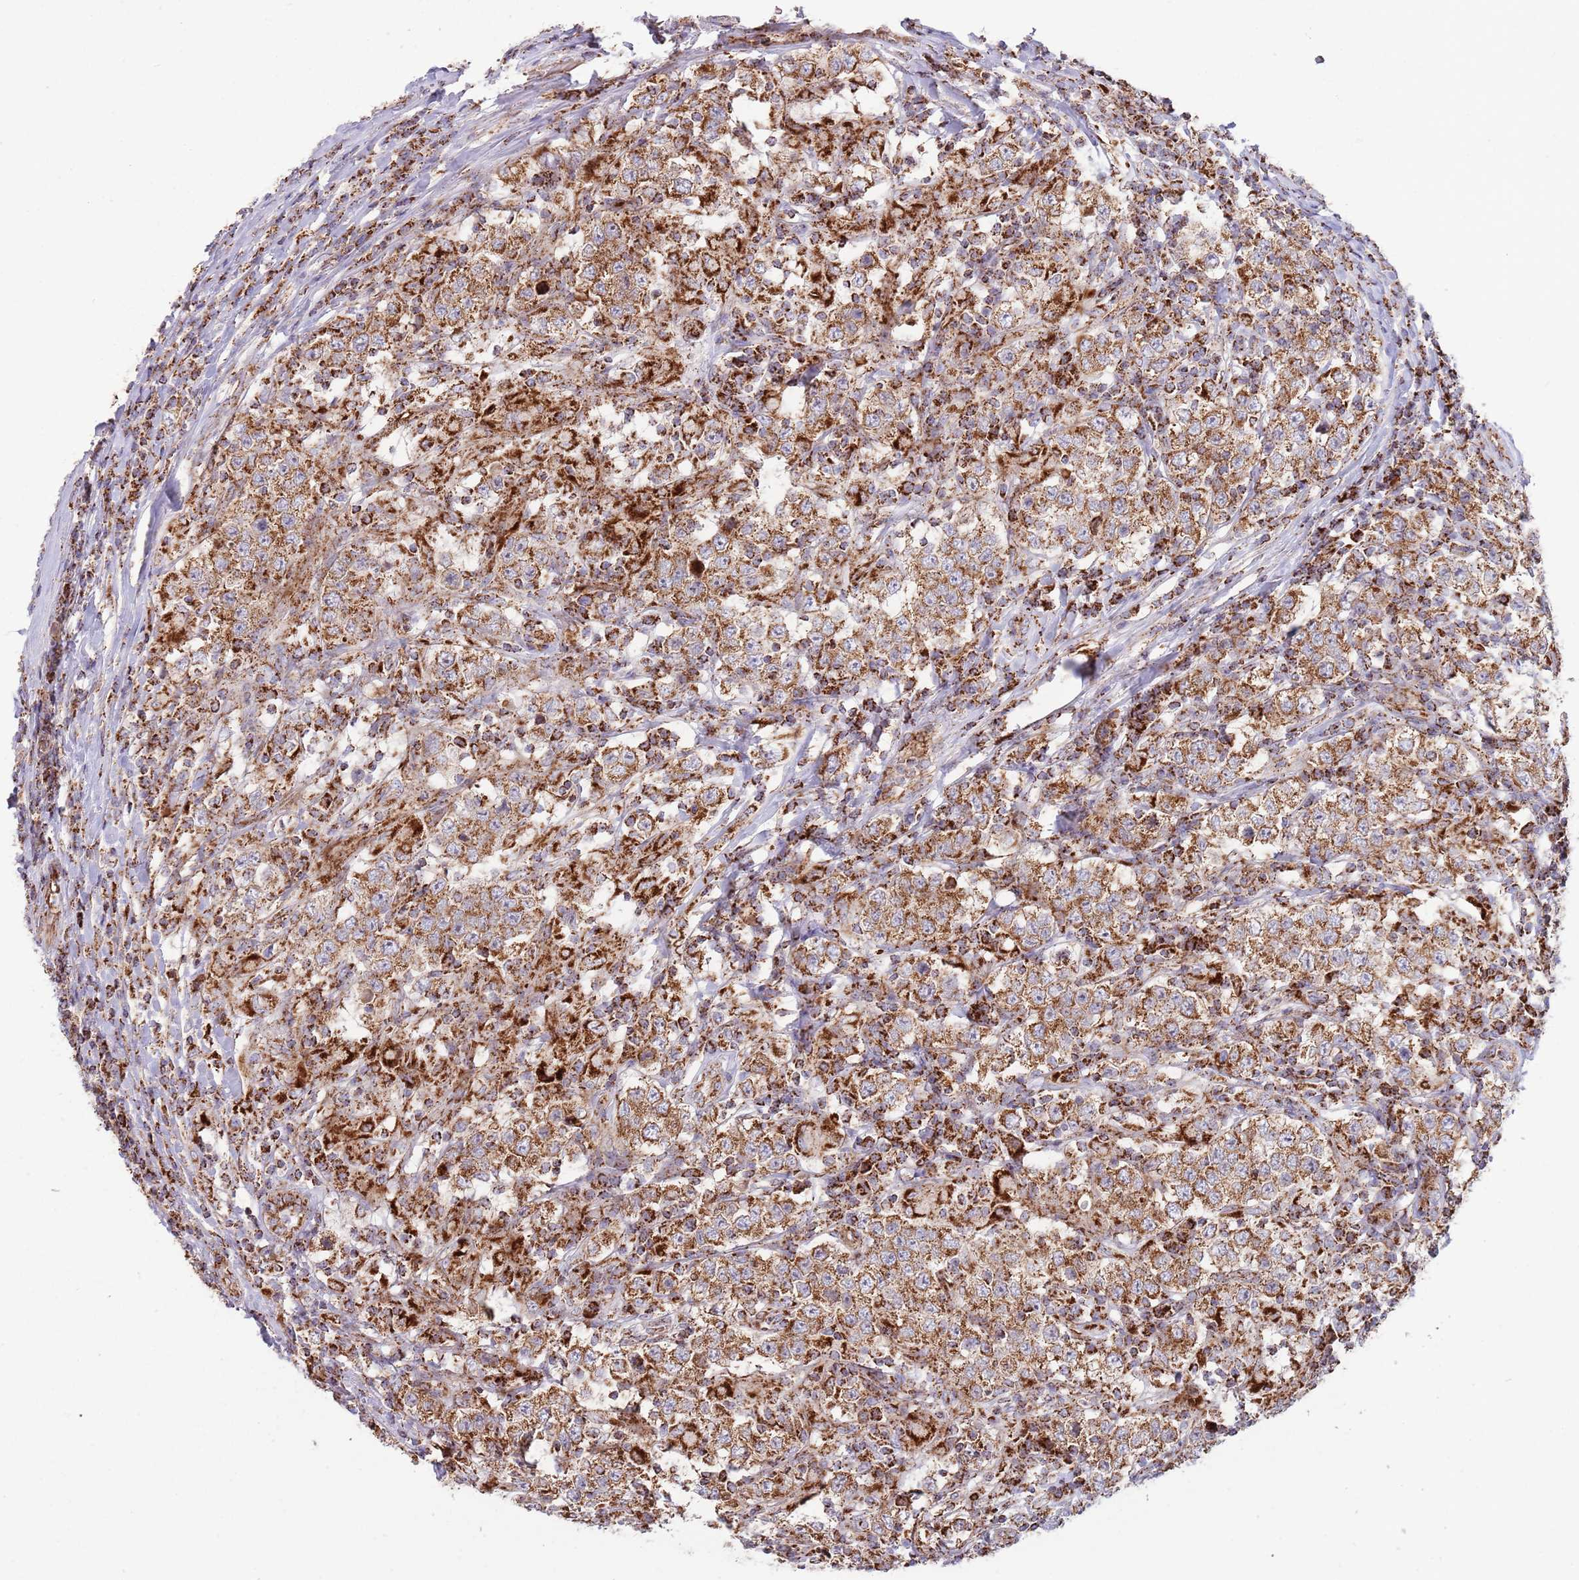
{"staining": {"intensity": "strong", "quantity": ">75%", "location": "cytoplasmic/membranous"}, "tissue": "testis cancer", "cell_type": "Tumor cells", "image_type": "cancer", "snomed": [{"axis": "morphology", "description": "Seminoma, NOS"}, {"axis": "morphology", "description": "Carcinoma, Embryonal, NOS"}, {"axis": "topography", "description": "Testis"}], "caption": "A brown stain labels strong cytoplasmic/membranous expression of a protein in testis seminoma tumor cells.", "gene": "ATP5PD", "patient": {"sex": "male", "age": 41}}